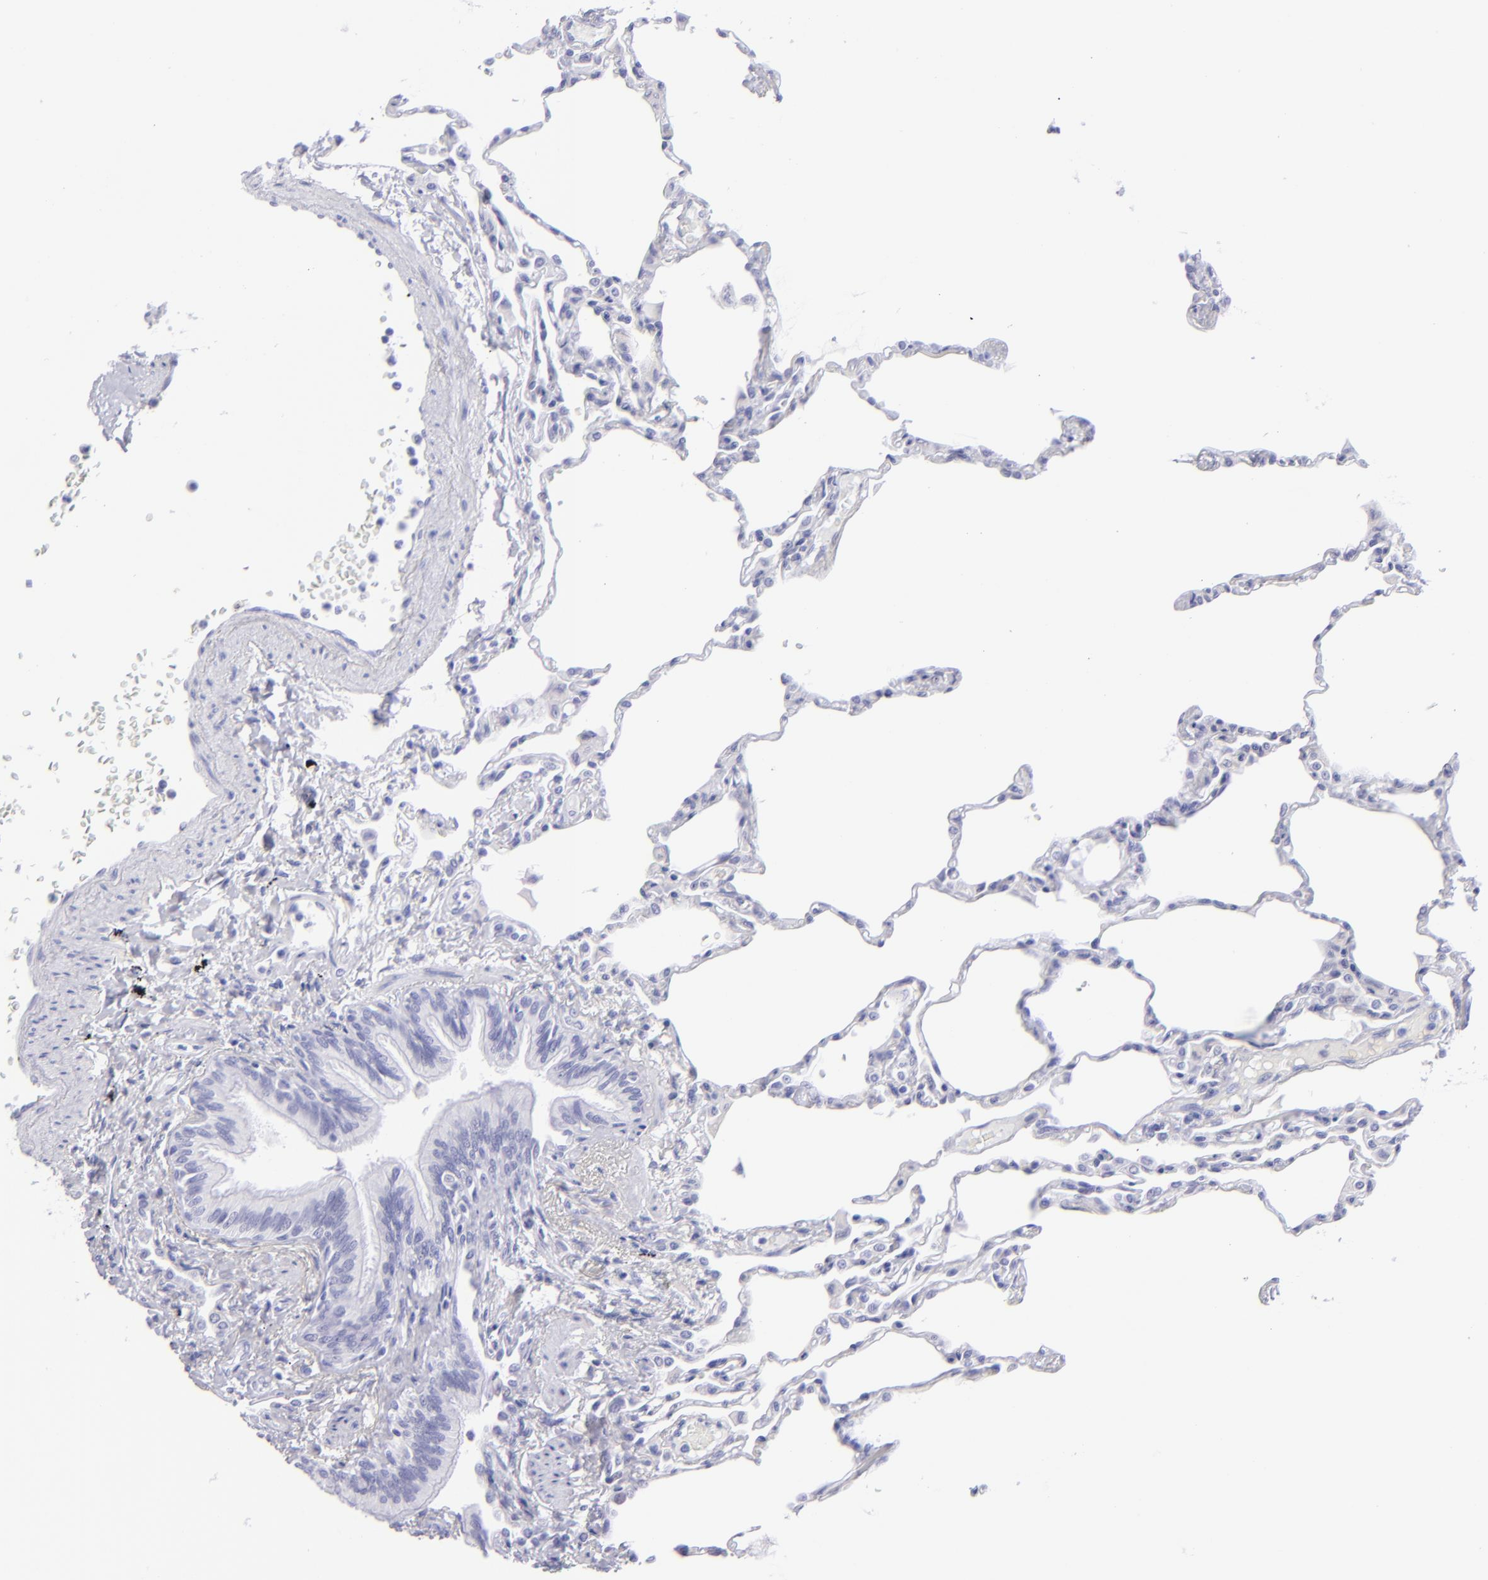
{"staining": {"intensity": "negative", "quantity": "none", "location": "none"}, "tissue": "lung", "cell_type": "Alveolar cells", "image_type": "normal", "snomed": [{"axis": "morphology", "description": "Normal tissue, NOS"}, {"axis": "topography", "description": "Lung"}], "caption": "A high-resolution photomicrograph shows immunohistochemistry staining of normal lung, which shows no significant positivity in alveolar cells. (Brightfield microscopy of DAB (3,3'-diaminobenzidine) IHC at high magnification).", "gene": "SLC1A3", "patient": {"sex": "female", "age": 49}}